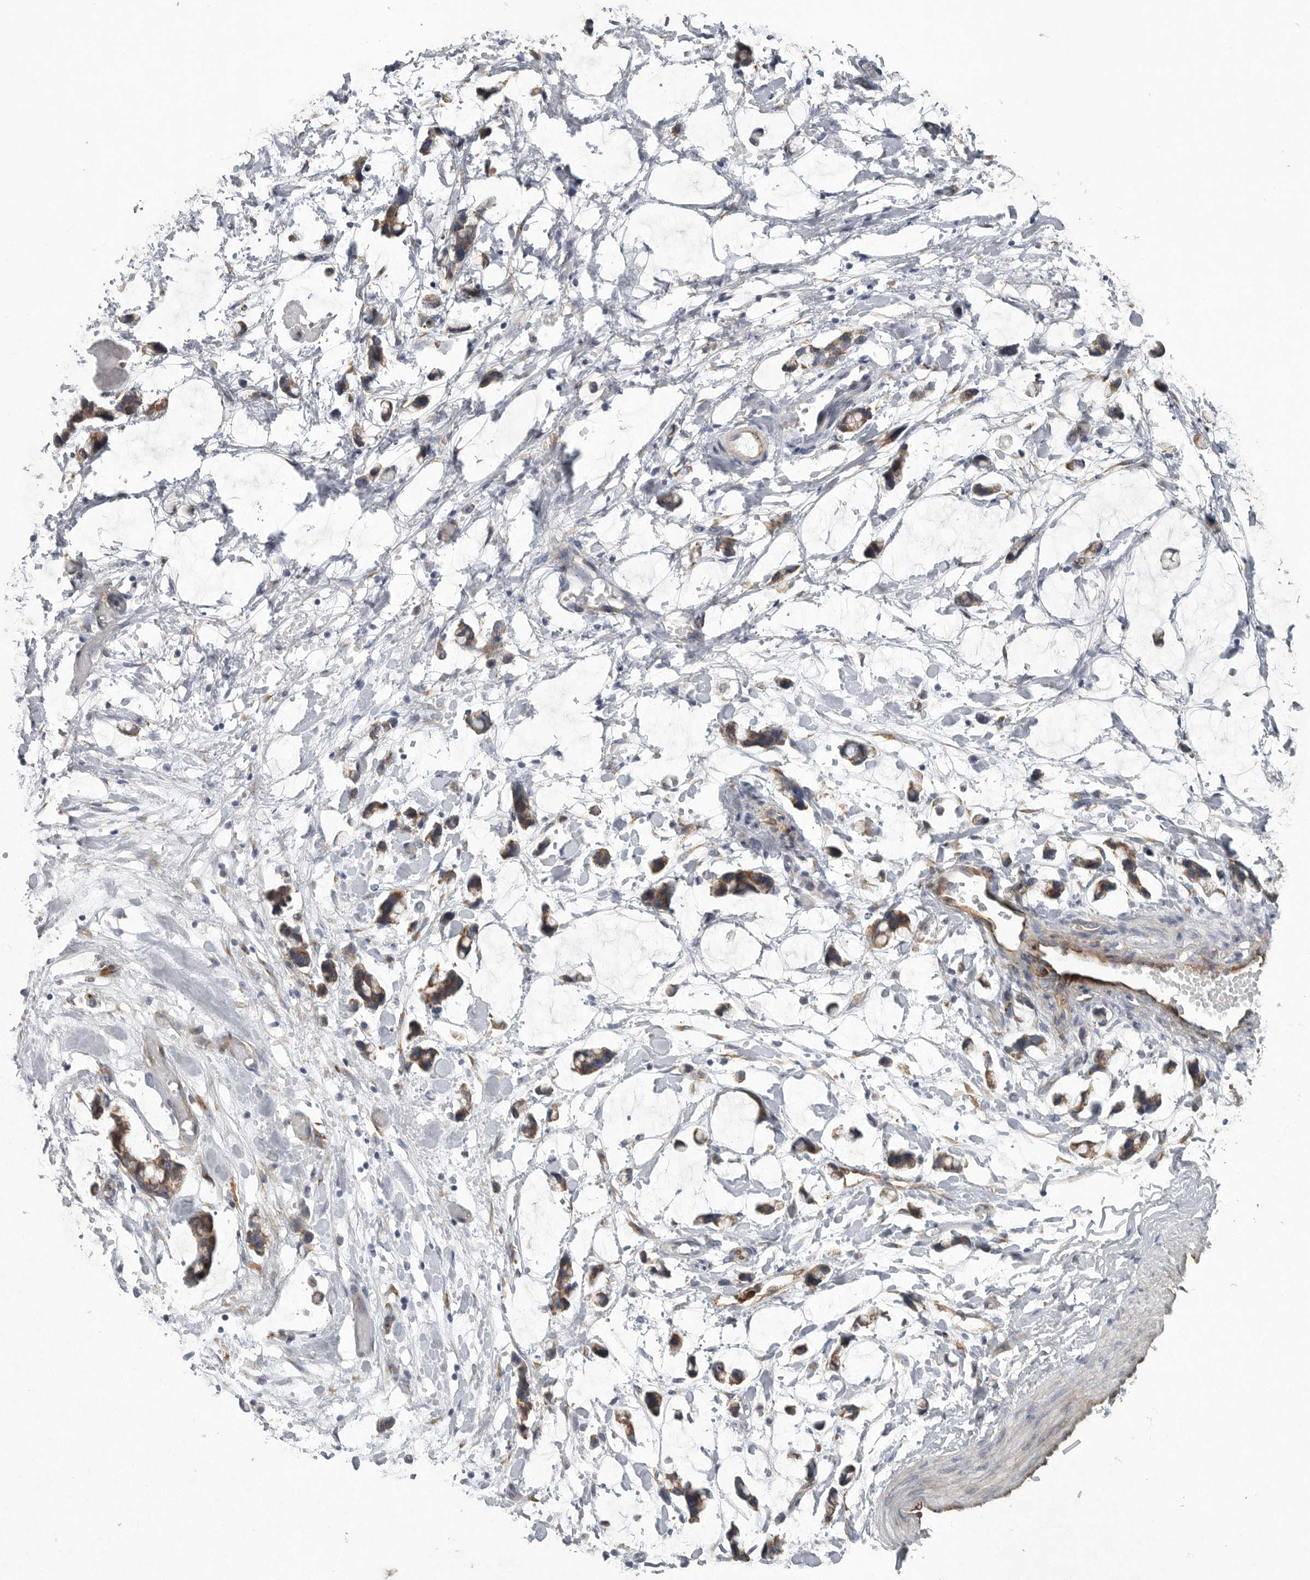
{"staining": {"intensity": "negative", "quantity": "none", "location": "none"}, "tissue": "adipose tissue", "cell_type": "Adipocytes", "image_type": "normal", "snomed": [{"axis": "morphology", "description": "Normal tissue, NOS"}, {"axis": "morphology", "description": "Adenocarcinoma, NOS"}, {"axis": "topography", "description": "Colon"}, {"axis": "topography", "description": "Peripheral nerve tissue"}], "caption": "The IHC photomicrograph has no significant positivity in adipocytes of adipose tissue.", "gene": "MINPP1", "patient": {"sex": "male", "age": 14}}